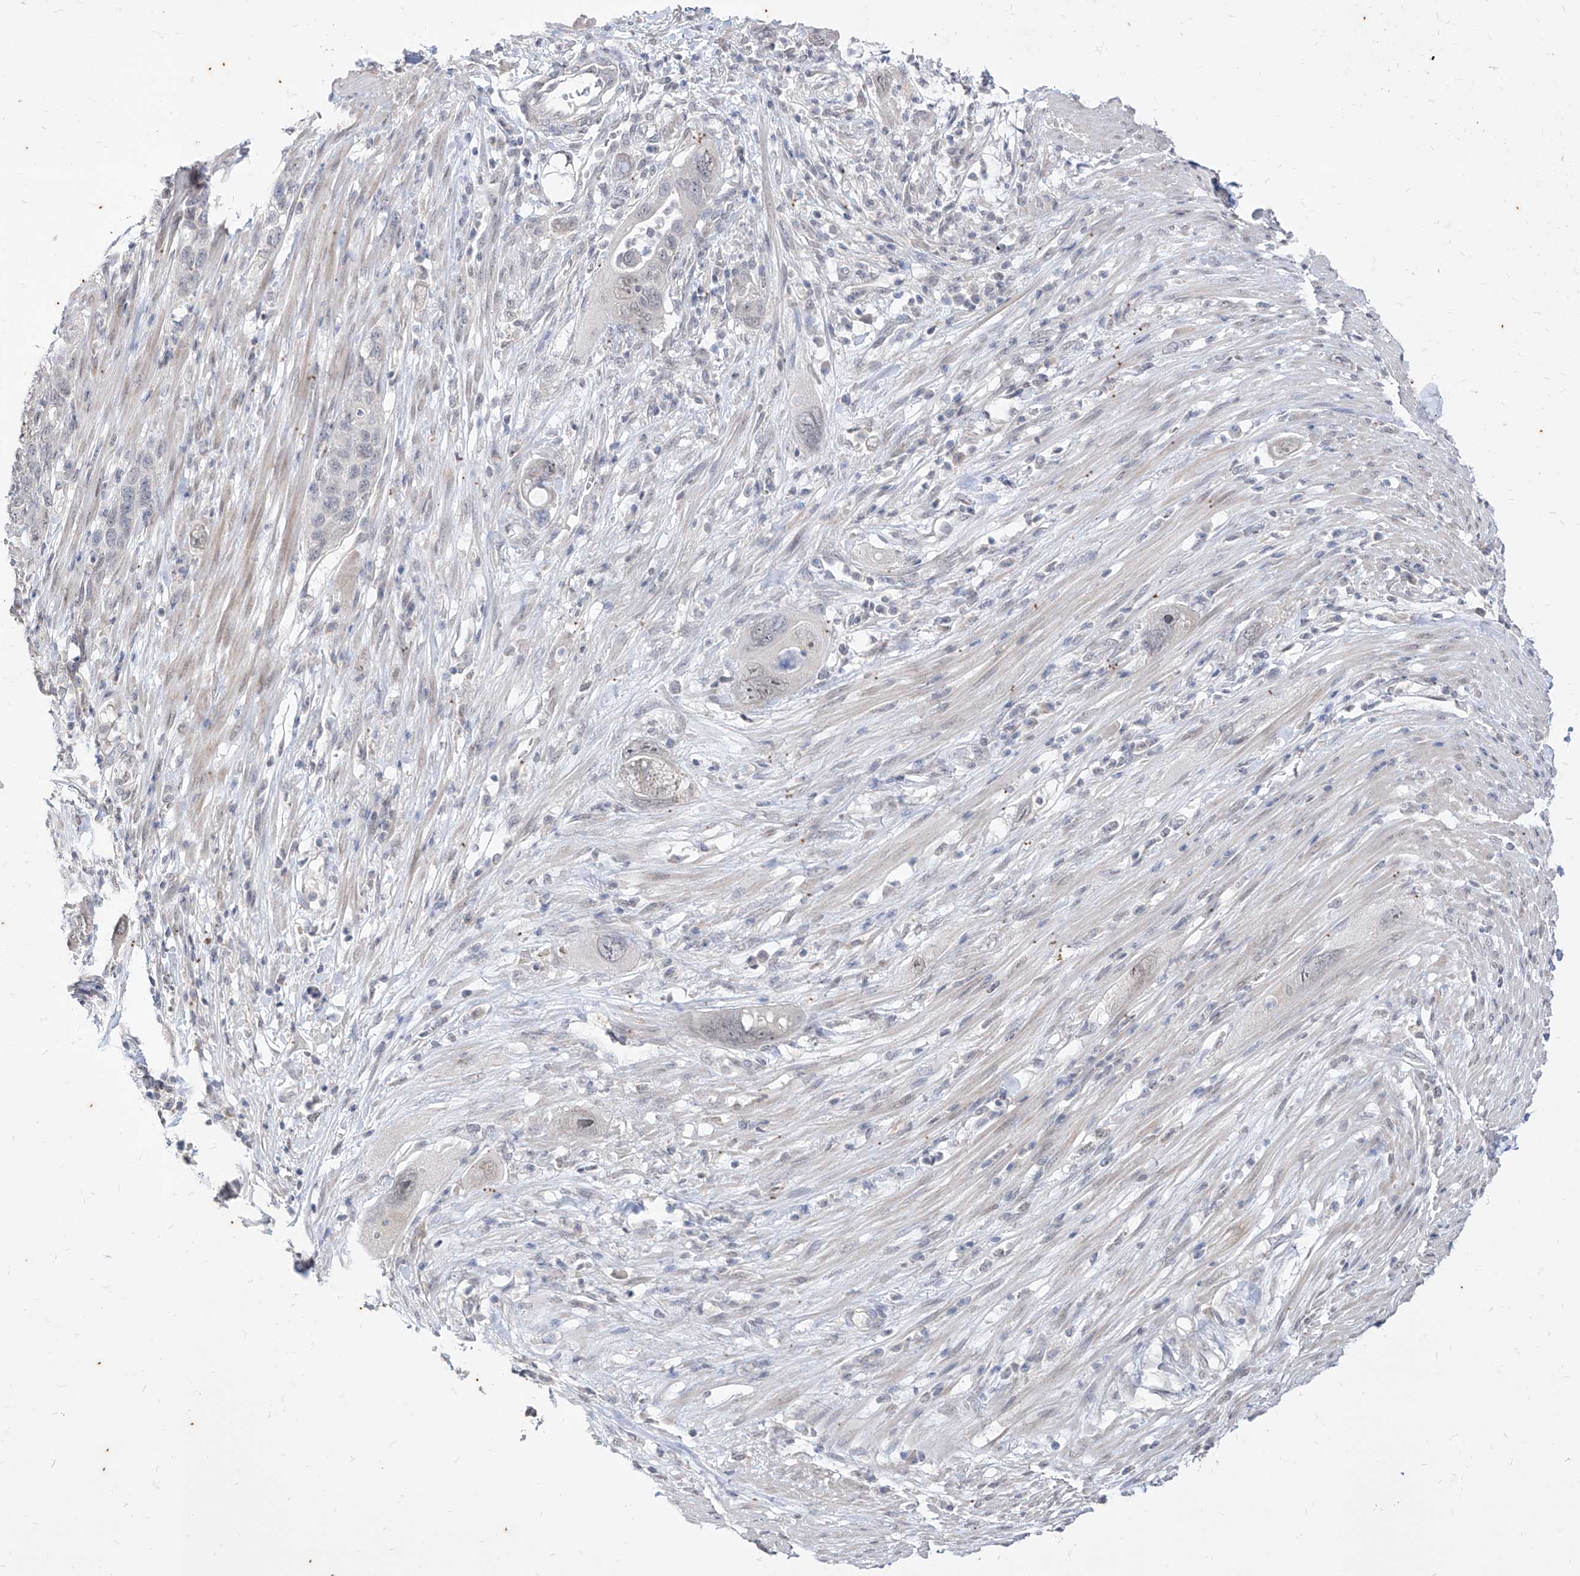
{"staining": {"intensity": "negative", "quantity": "none", "location": "none"}, "tissue": "pancreatic cancer", "cell_type": "Tumor cells", "image_type": "cancer", "snomed": [{"axis": "morphology", "description": "Adenocarcinoma, NOS"}, {"axis": "topography", "description": "Pancreas"}], "caption": "The IHC micrograph has no significant staining in tumor cells of adenocarcinoma (pancreatic) tissue. Nuclei are stained in blue.", "gene": "PHF20L1", "patient": {"sex": "female", "age": 71}}